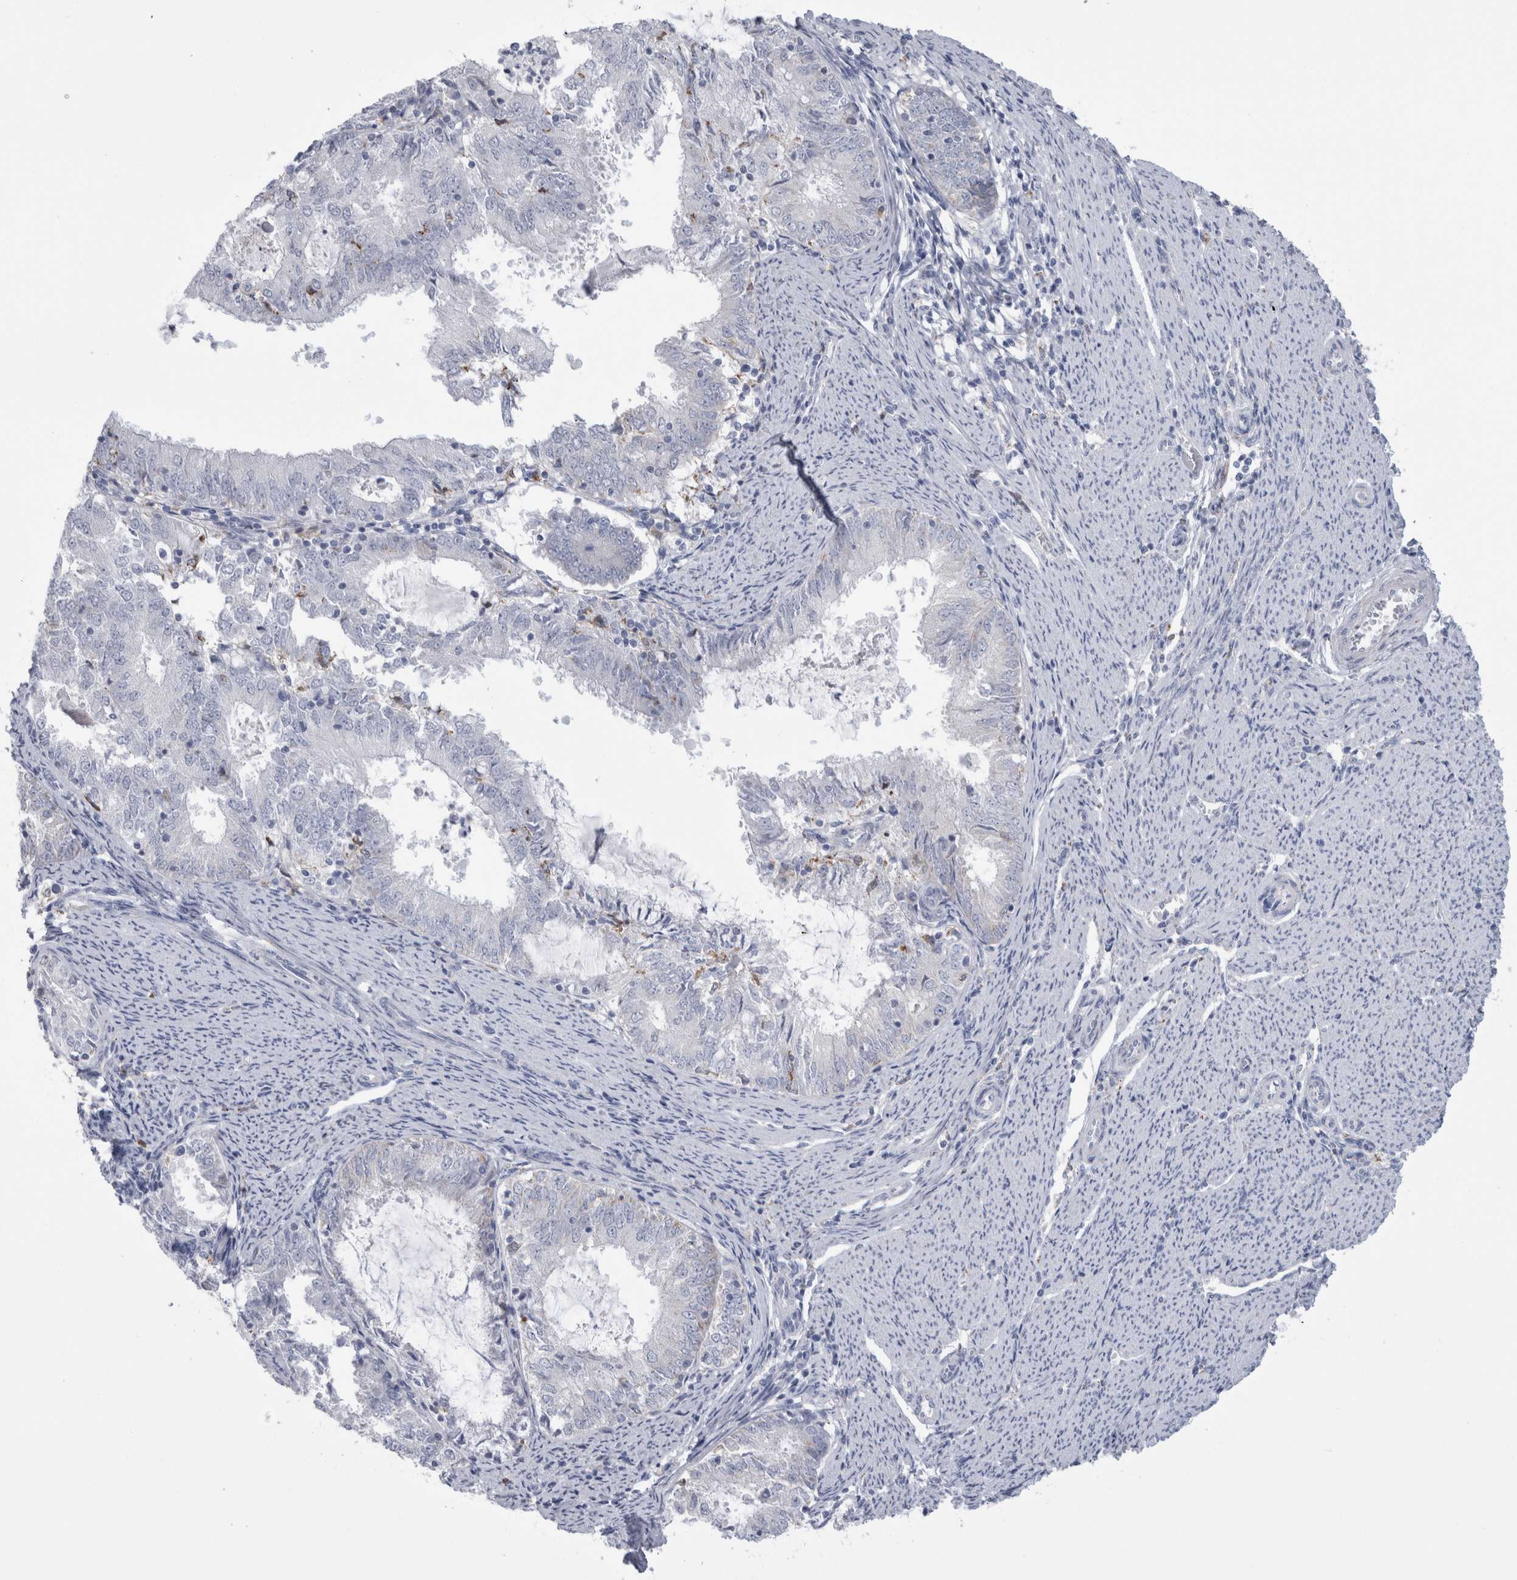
{"staining": {"intensity": "negative", "quantity": "none", "location": "none"}, "tissue": "endometrial cancer", "cell_type": "Tumor cells", "image_type": "cancer", "snomed": [{"axis": "morphology", "description": "Adenocarcinoma, NOS"}, {"axis": "topography", "description": "Endometrium"}], "caption": "Endometrial adenocarcinoma was stained to show a protein in brown. There is no significant expression in tumor cells. The staining was performed using DAB to visualize the protein expression in brown, while the nuclei were stained in blue with hematoxylin (Magnification: 20x).", "gene": "GATM", "patient": {"sex": "female", "age": 57}}